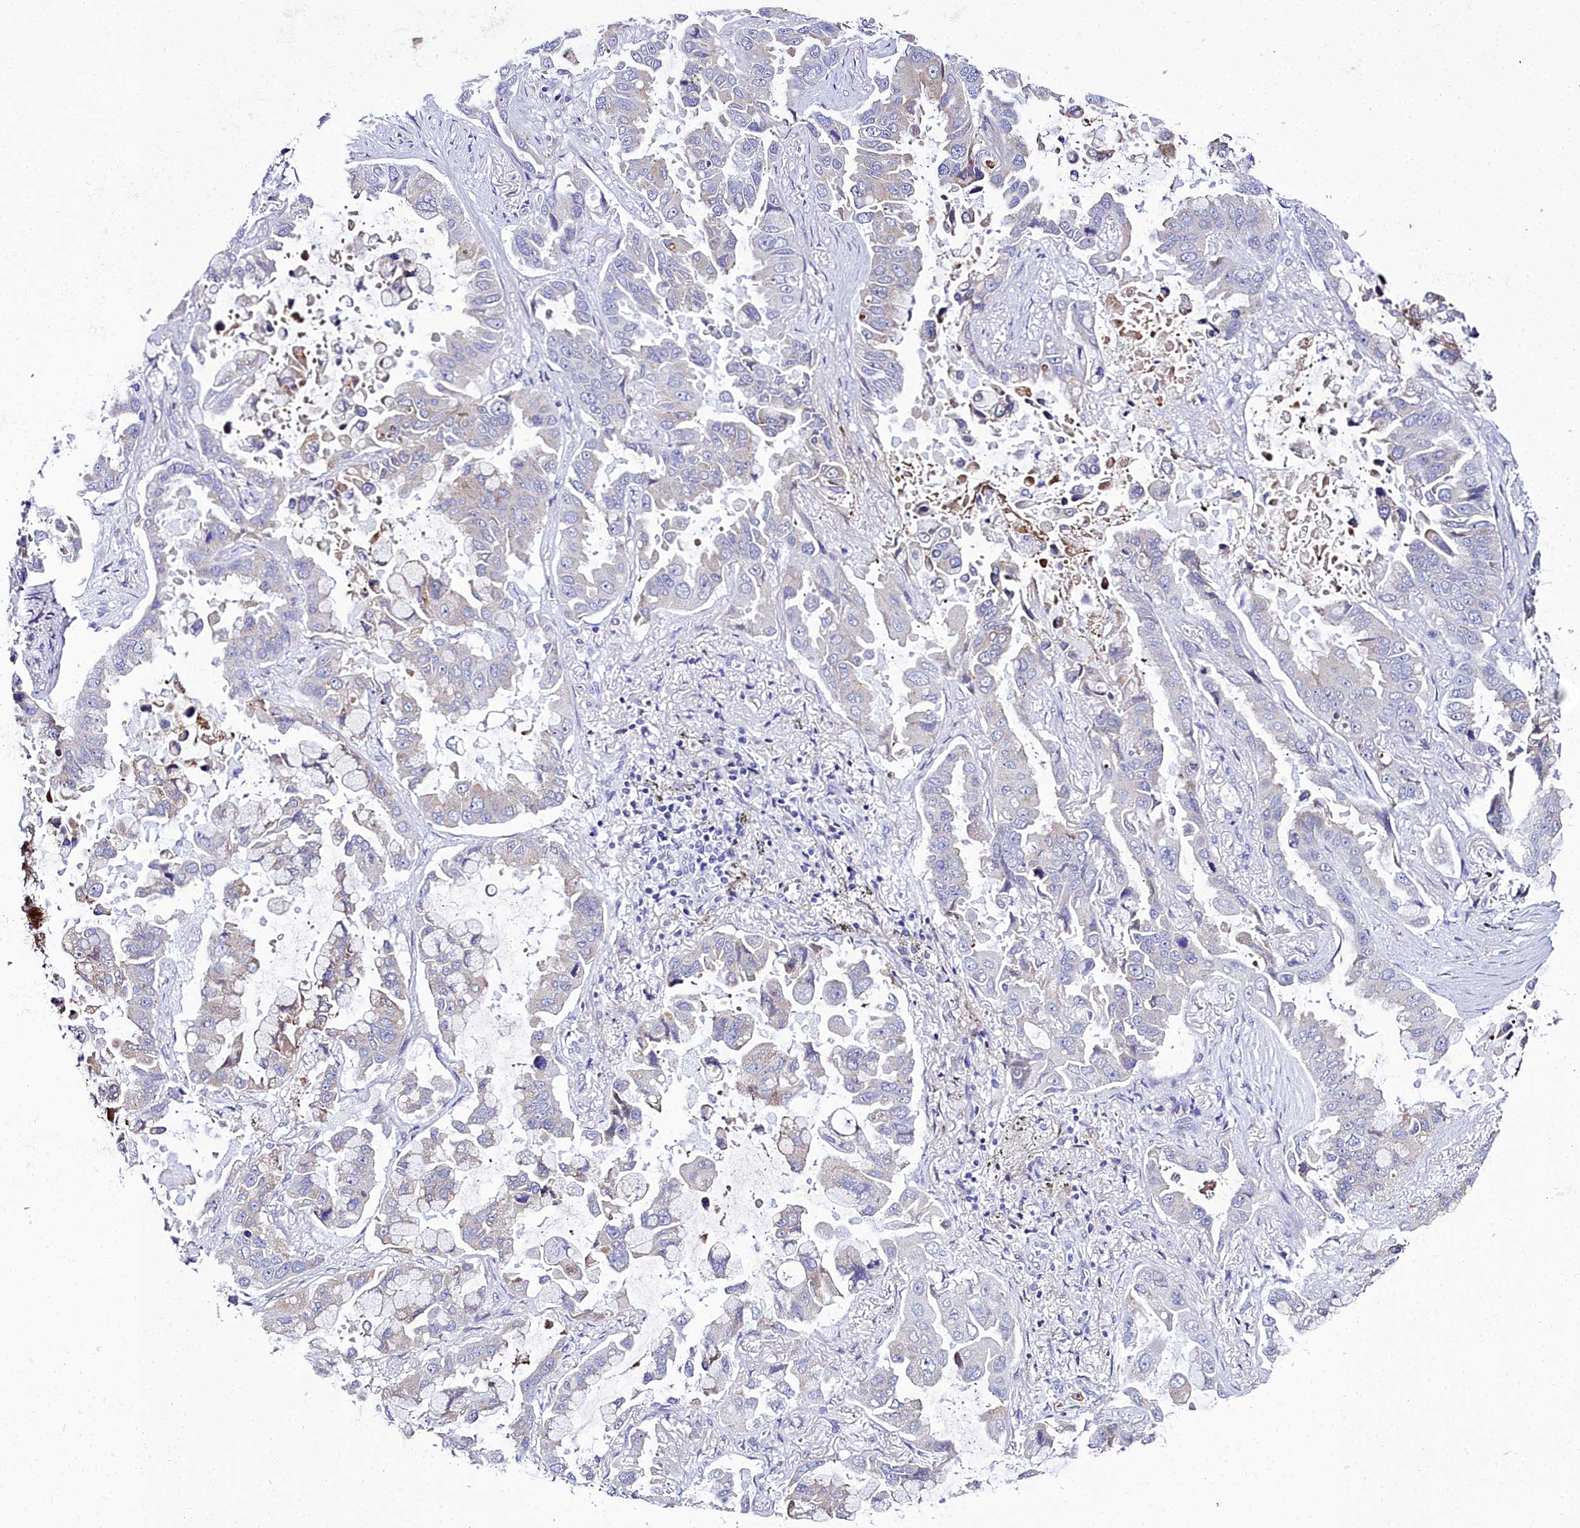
{"staining": {"intensity": "negative", "quantity": "none", "location": "none"}, "tissue": "lung cancer", "cell_type": "Tumor cells", "image_type": "cancer", "snomed": [{"axis": "morphology", "description": "Adenocarcinoma, NOS"}, {"axis": "topography", "description": "Lung"}], "caption": "Immunohistochemistry photomicrograph of human adenocarcinoma (lung) stained for a protein (brown), which exhibits no positivity in tumor cells.", "gene": "ELAPOR2", "patient": {"sex": "male", "age": 64}}